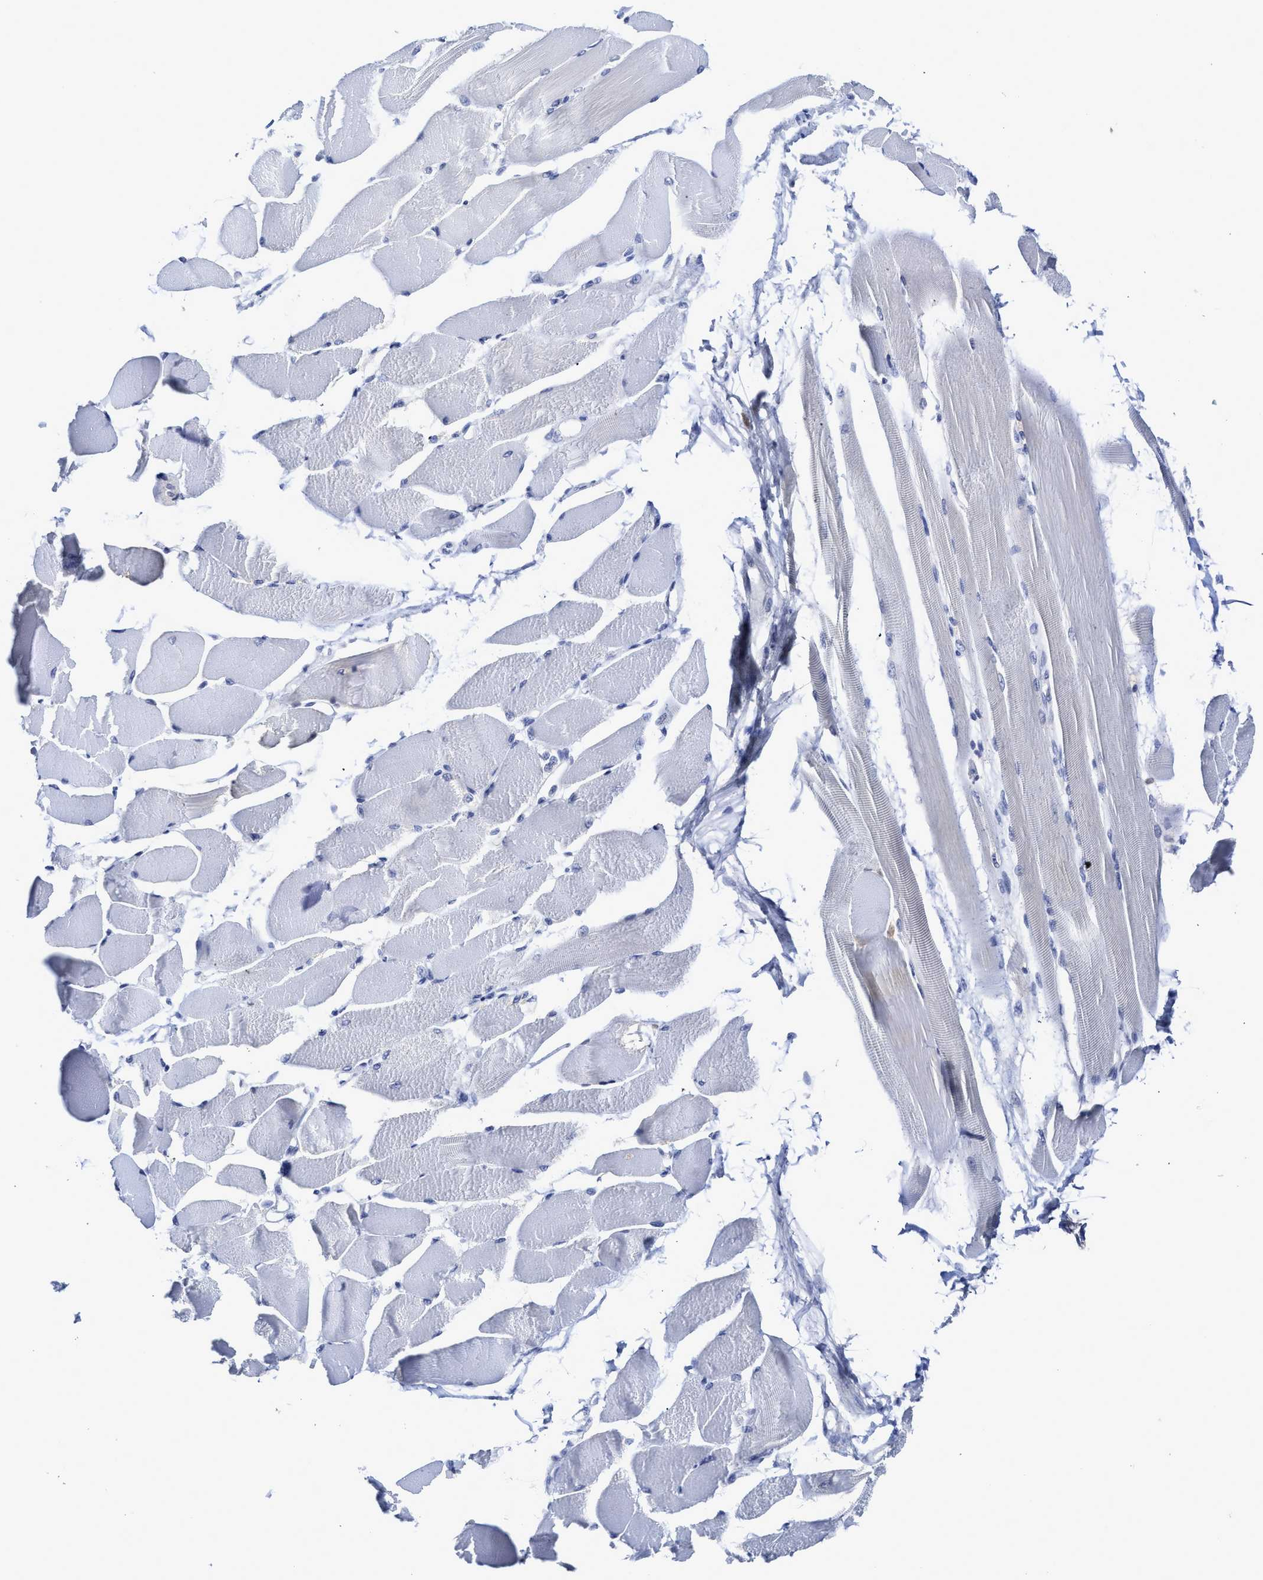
{"staining": {"intensity": "negative", "quantity": "none", "location": "none"}, "tissue": "skeletal muscle", "cell_type": "Myocytes", "image_type": "normal", "snomed": [{"axis": "morphology", "description": "Normal tissue, NOS"}, {"axis": "topography", "description": "Skeletal muscle"}, {"axis": "topography", "description": "Peripheral nerve tissue"}], "caption": "IHC of benign human skeletal muscle demonstrates no expression in myocytes.", "gene": "C2", "patient": {"sex": "female", "age": 84}}